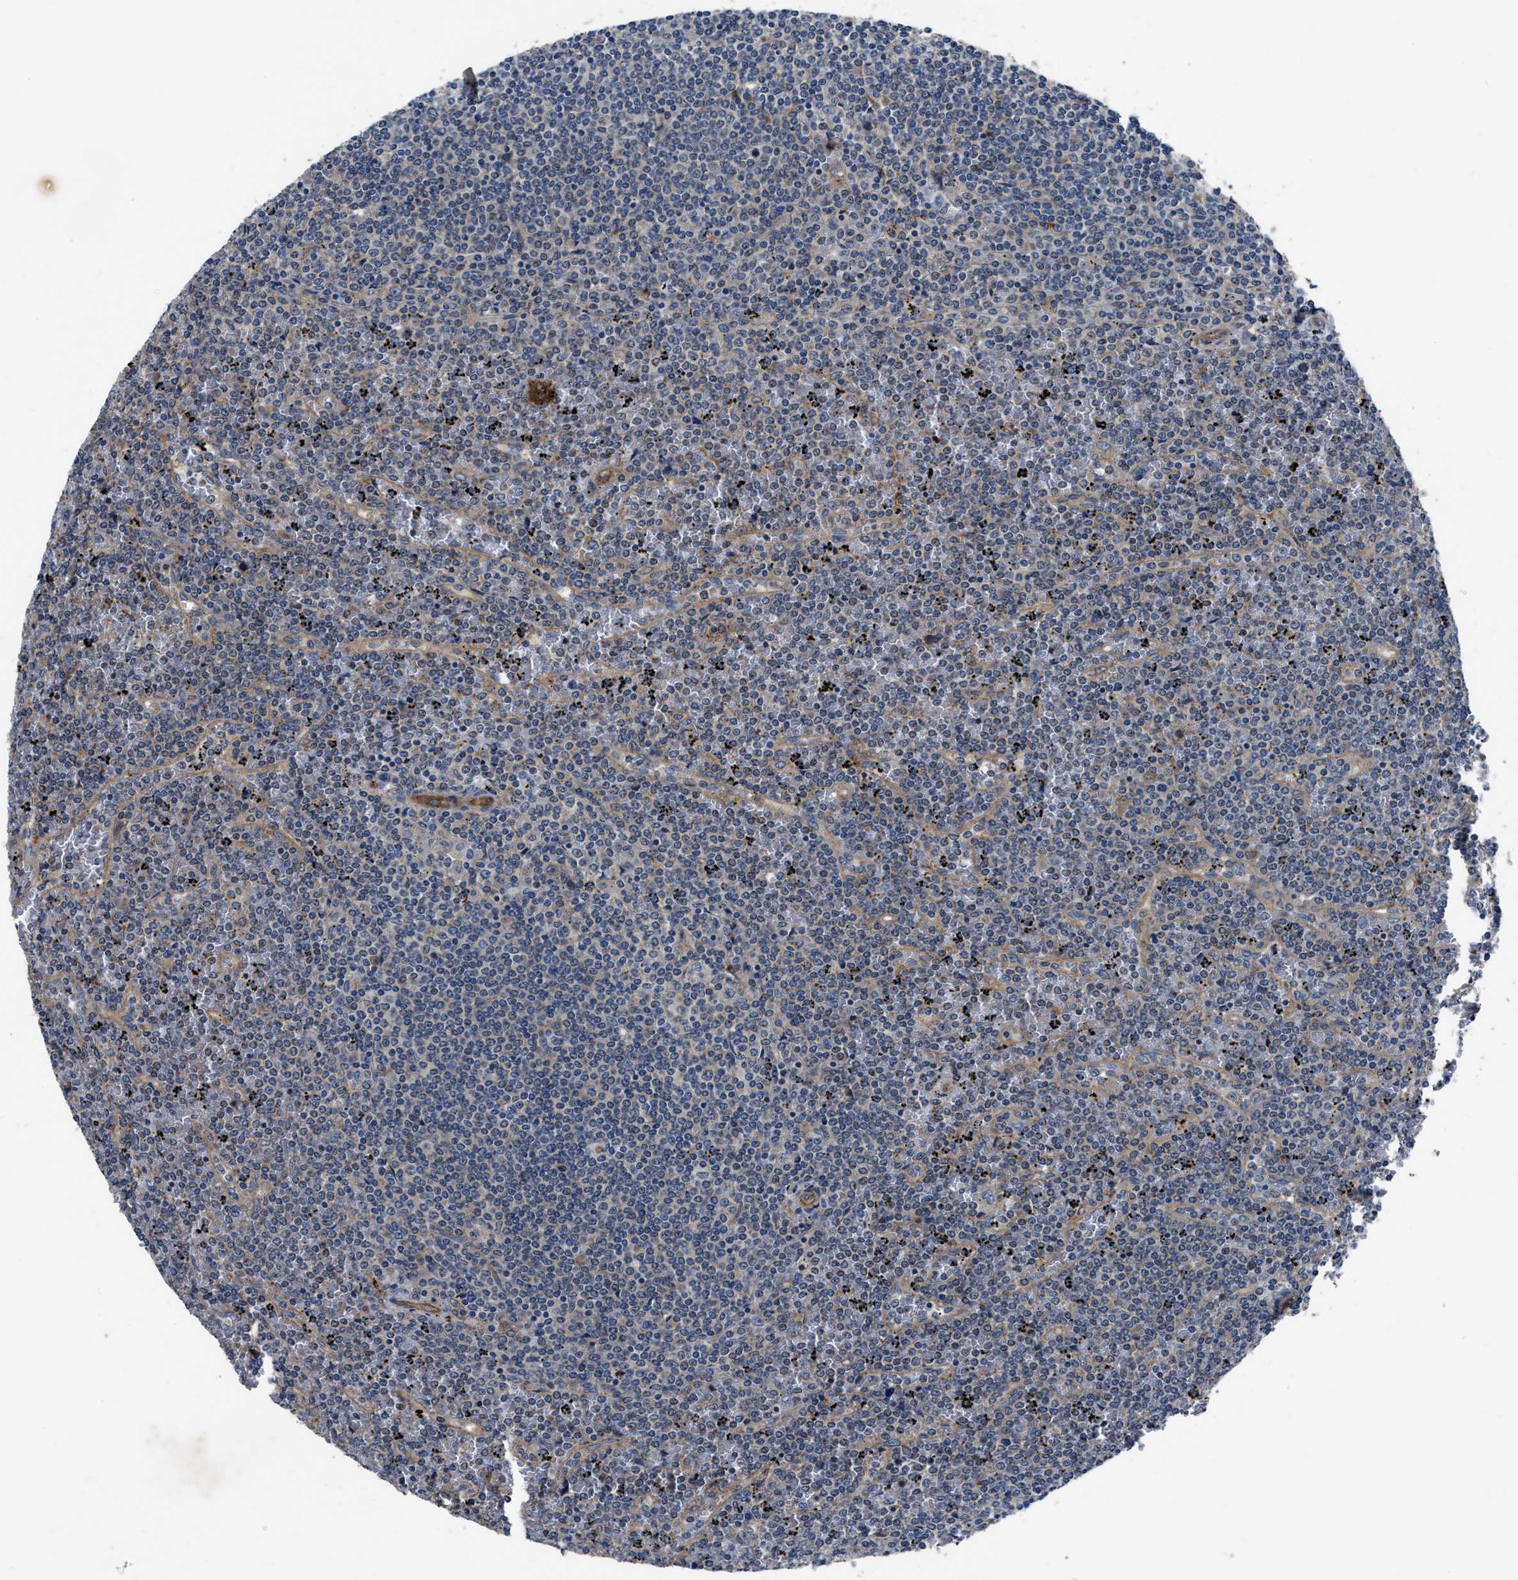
{"staining": {"intensity": "negative", "quantity": "none", "location": "none"}, "tissue": "lymphoma", "cell_type": "Tumor cells", "image_type": "cancer", "snomed": [{"axis": "morphology", "description": "Malignant lymphoma, non-Hodgkin's type, Low grade"}, {"axis": "topography", "description": "Spleen"}], "caption": "The immunohistochemistry (IHC) image has no significant expression in tumor cells of lymphoma tissue. The staining is performed using DAB brown chromogen with nuclei counter-stained in using hematoxylin.", "gene": "ERC1", "patient": {"sex": "female", "age": 19}}